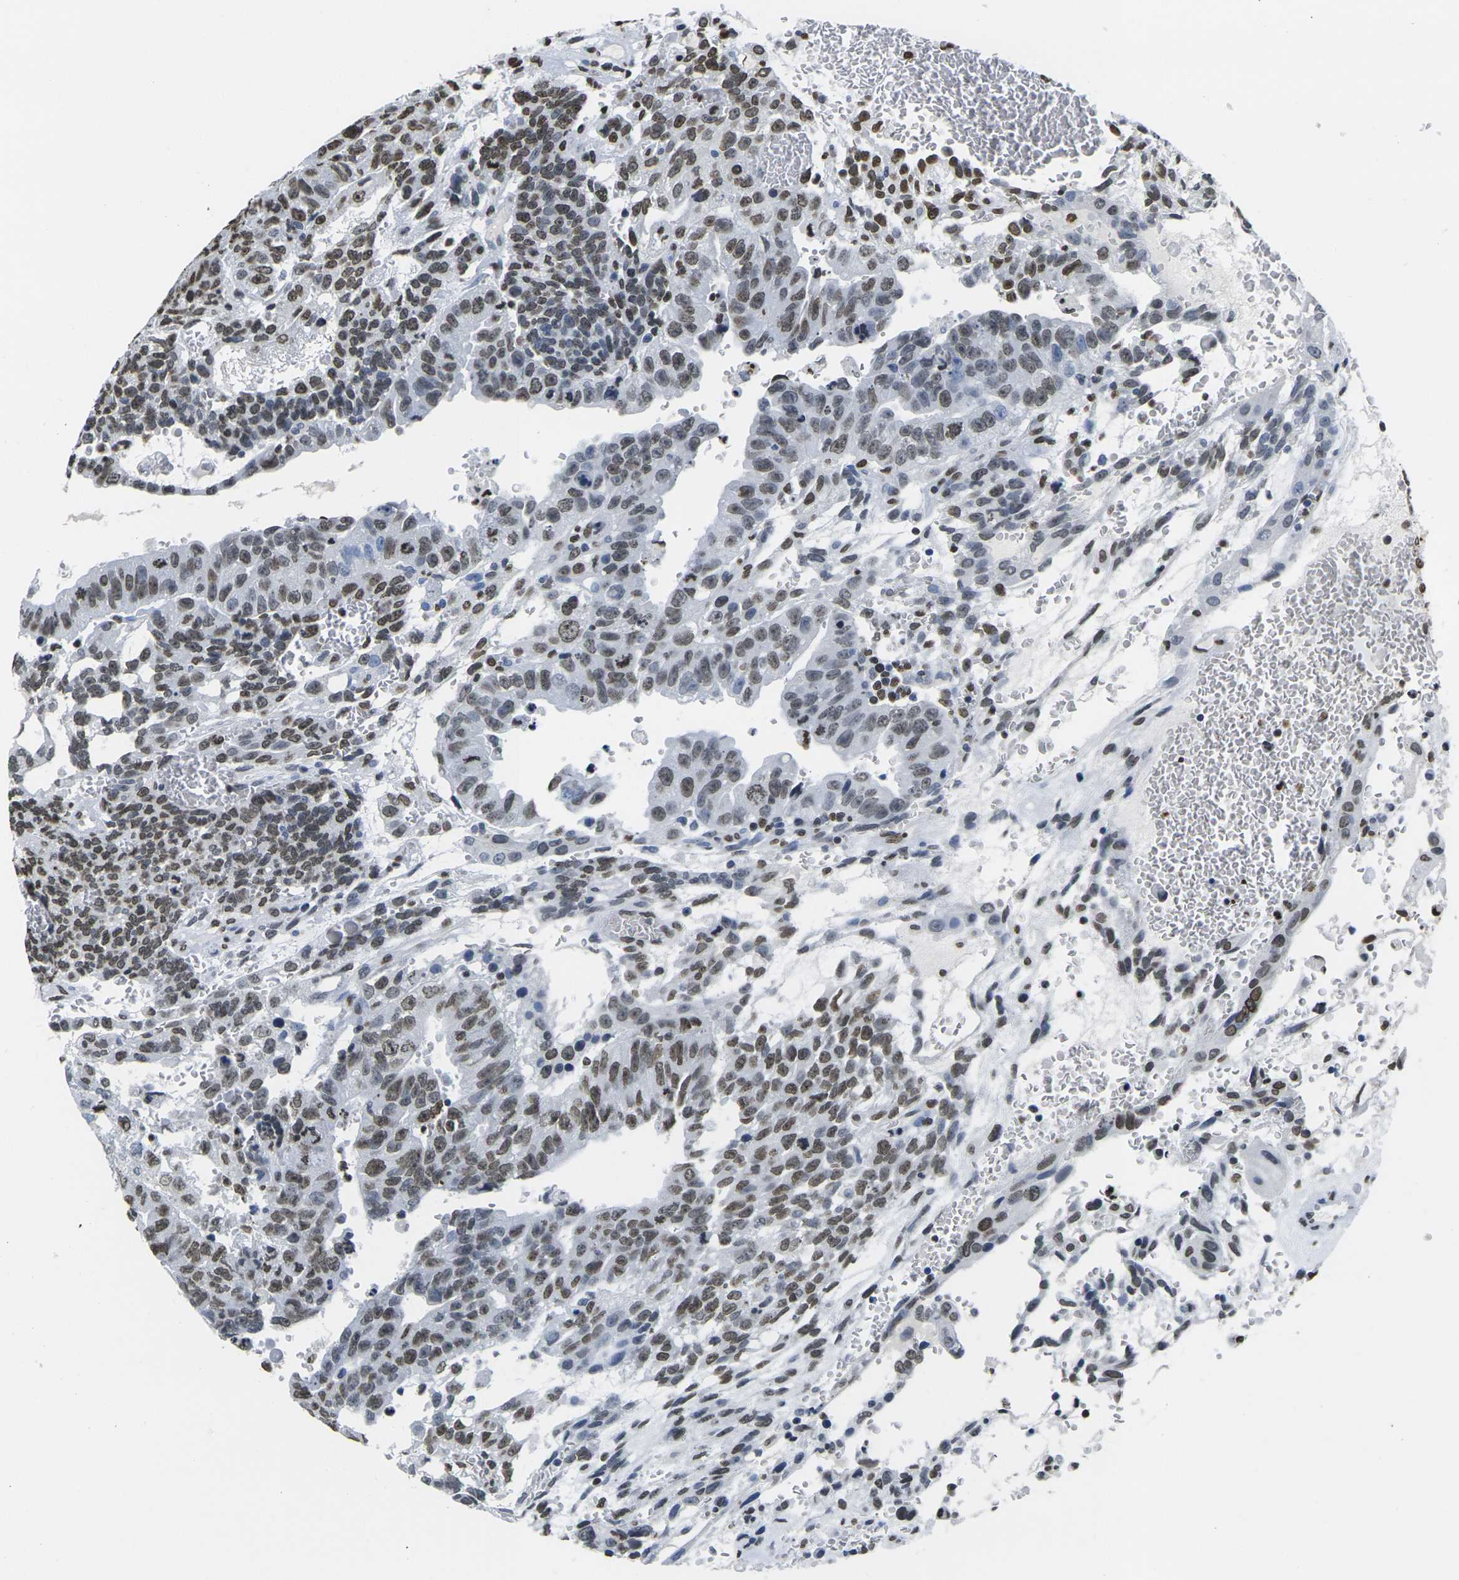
{"staining": {"intensity": "moderate", "quantity": "25%-75%", "location": "nuclear"}, "tissue": "testis cancer", "cell_type": "Tumor cells", "image_type": "cancer", "snomed": [{"axis": "morphology", "description": "Seminoma, NOS"}, {"axis": "morphology", "description": "Carcinoma, Embryonal, NOS"}, {"axis": "topography", "description": "Testis"}], "caption": "This micrograph demonstrates IHC staining of human testis embryonal carcinoma, with medium moderate nuclear staining in approximately 25%-75% of tumor cells.", "gene": "DRAXIN", "patient": {"sex": "male", "age": 52}}